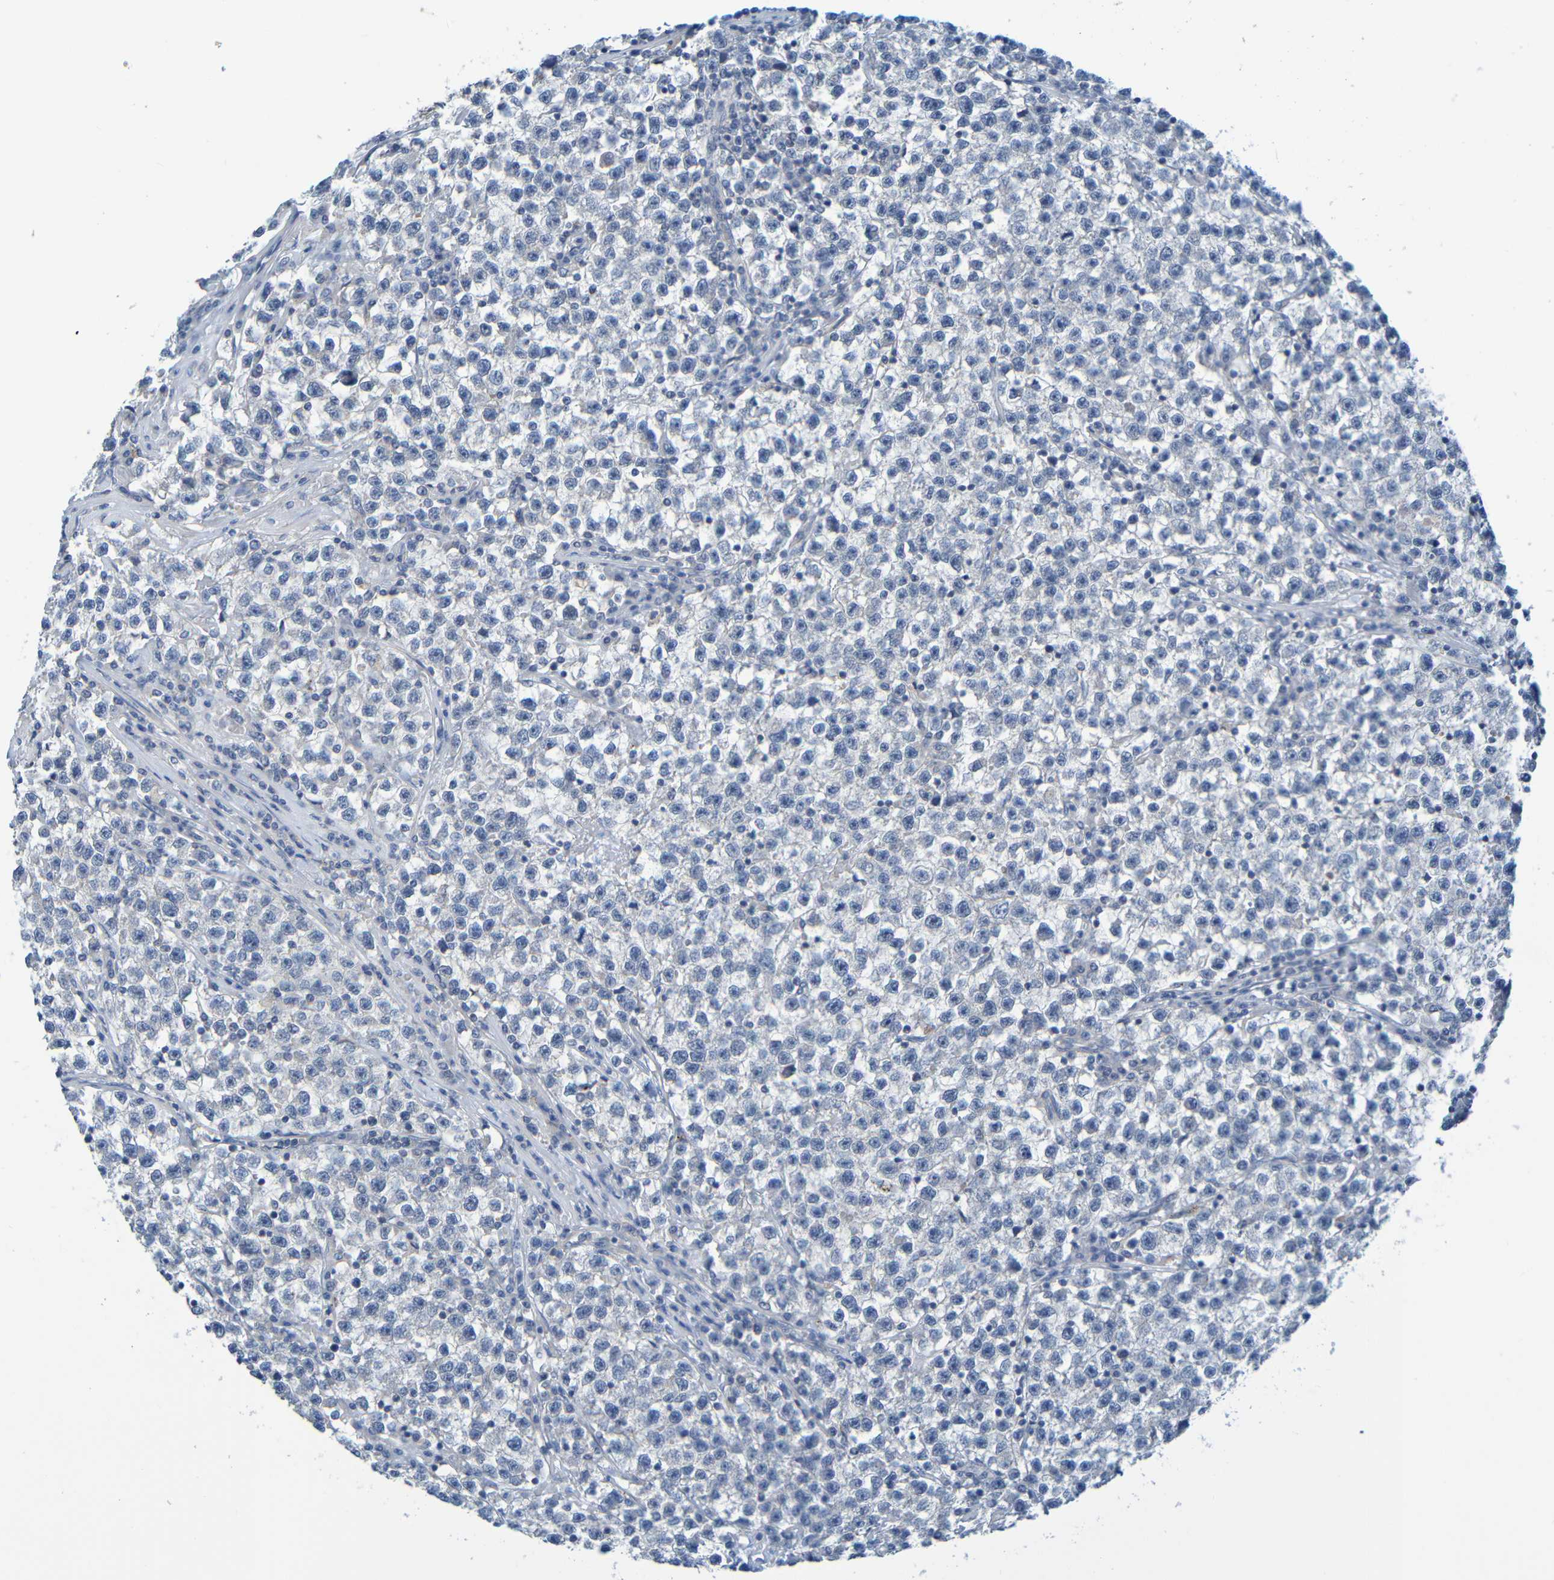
{"staining": {"intensity": "negative", "quantity": "none", "location": "none"}, "tissue": "testis cancer", "cell_type": "Tumor cells", "image_type": "cancer", "snomed": [{"axis": "morphology", "description": "Seminoma, NOS"}, {"axis": "topography", "description": "Testis"}], "caption": "Image shows no protein expression in tumor cells of testis seminoma tissue. The staining was performed using DAB (3,3'-diaminobenzidine) to visualize the protein expression in brown, while the nuclei were stained in blue with hematoxylin (Magnification: 20x).", "gene": "CYP4F2", "patient": {"sex": "male", "age": 22}}